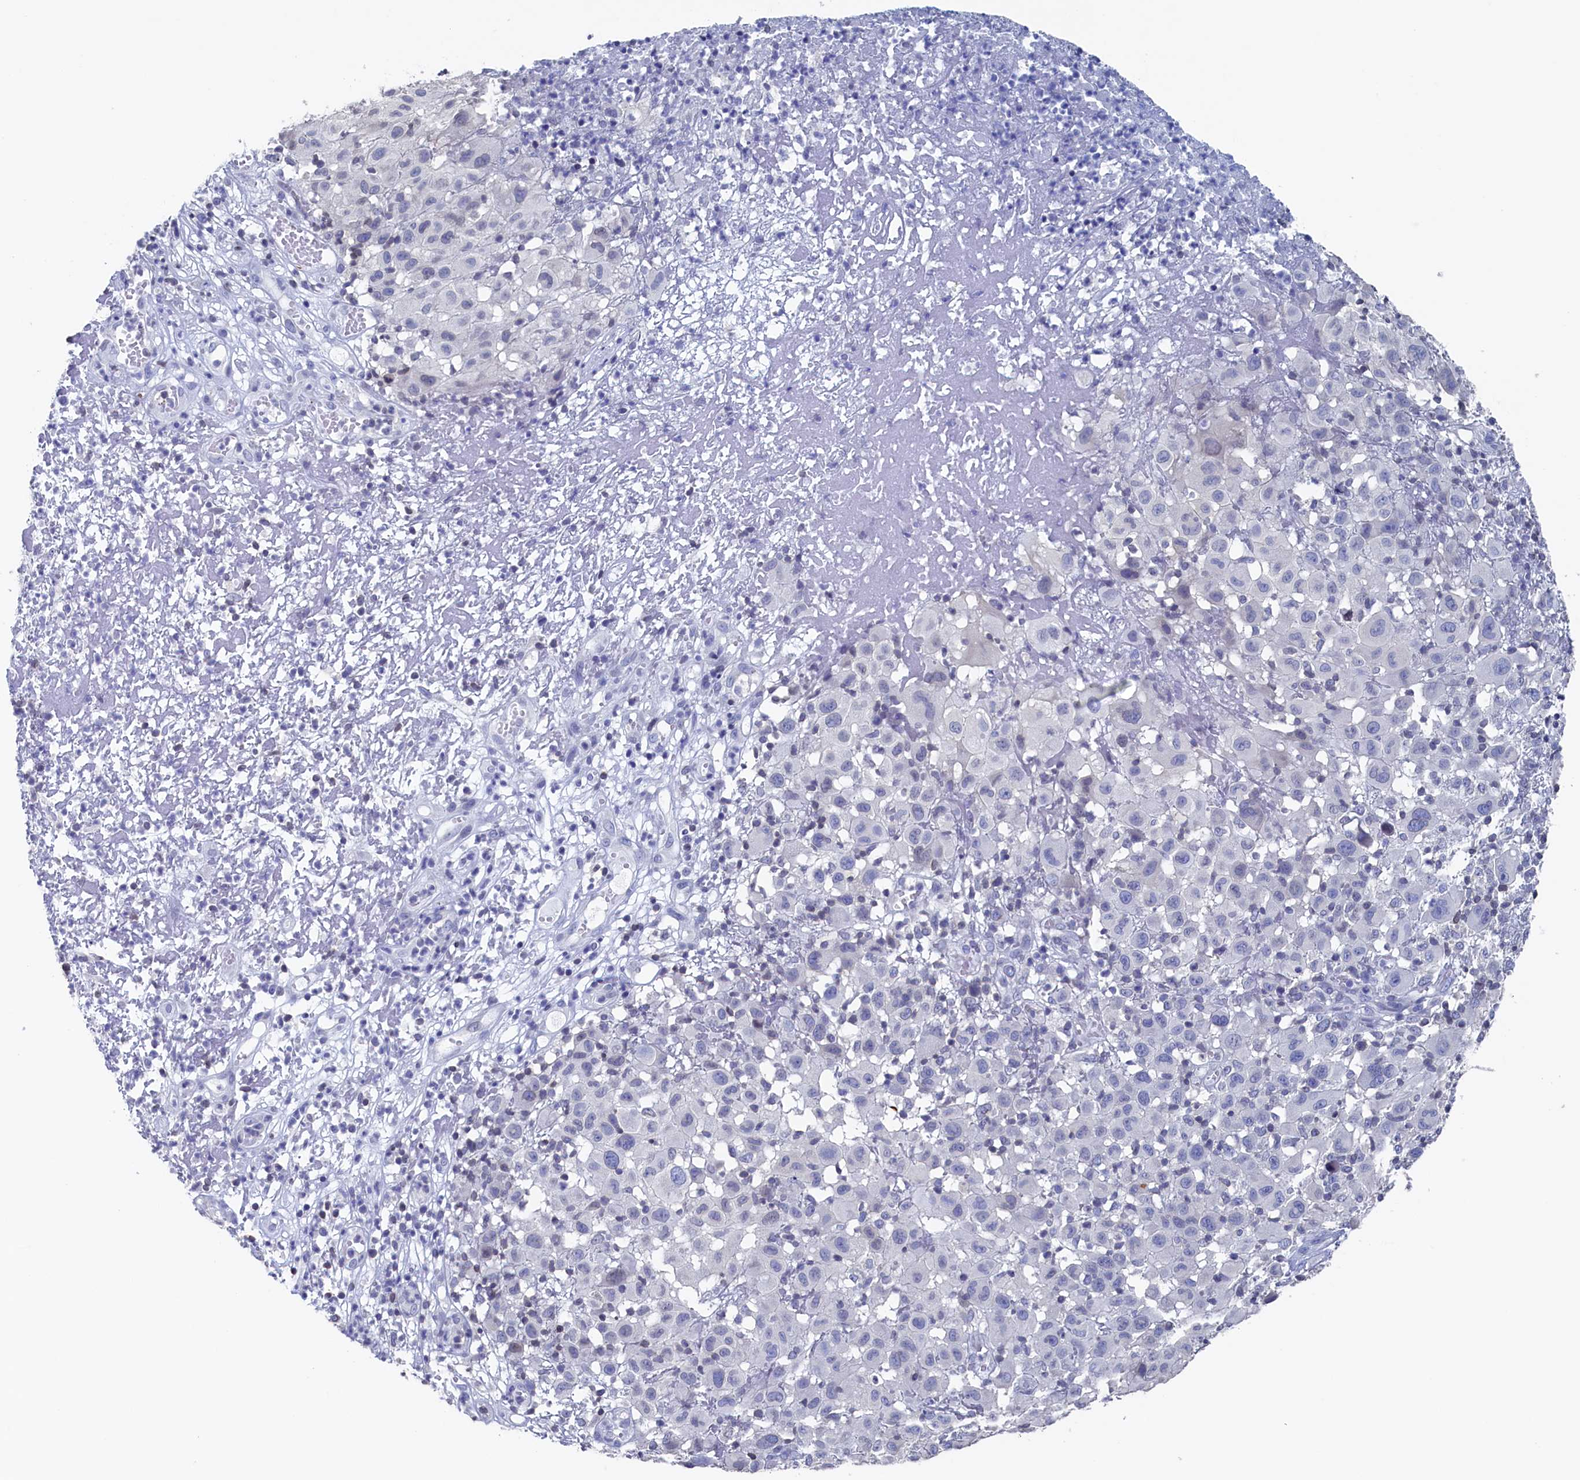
{"staining": {"intensity": "negative", "quantity": "none", "location": "none"}, "tissue": "melanoma", "cell_type": "Tumor cells", "image_type": "cancer", "snomed": [{"axis": "morphology", "description": "Malignant melanoma, NOS"}, {"axis": "topography", "description": "Skin"}], "caption": "Immunohistochemical staining of melanoma displays no significant expression in tumor cells.", "gene": "C11orf54", "patient": {"sex": "male", "age": 73}}